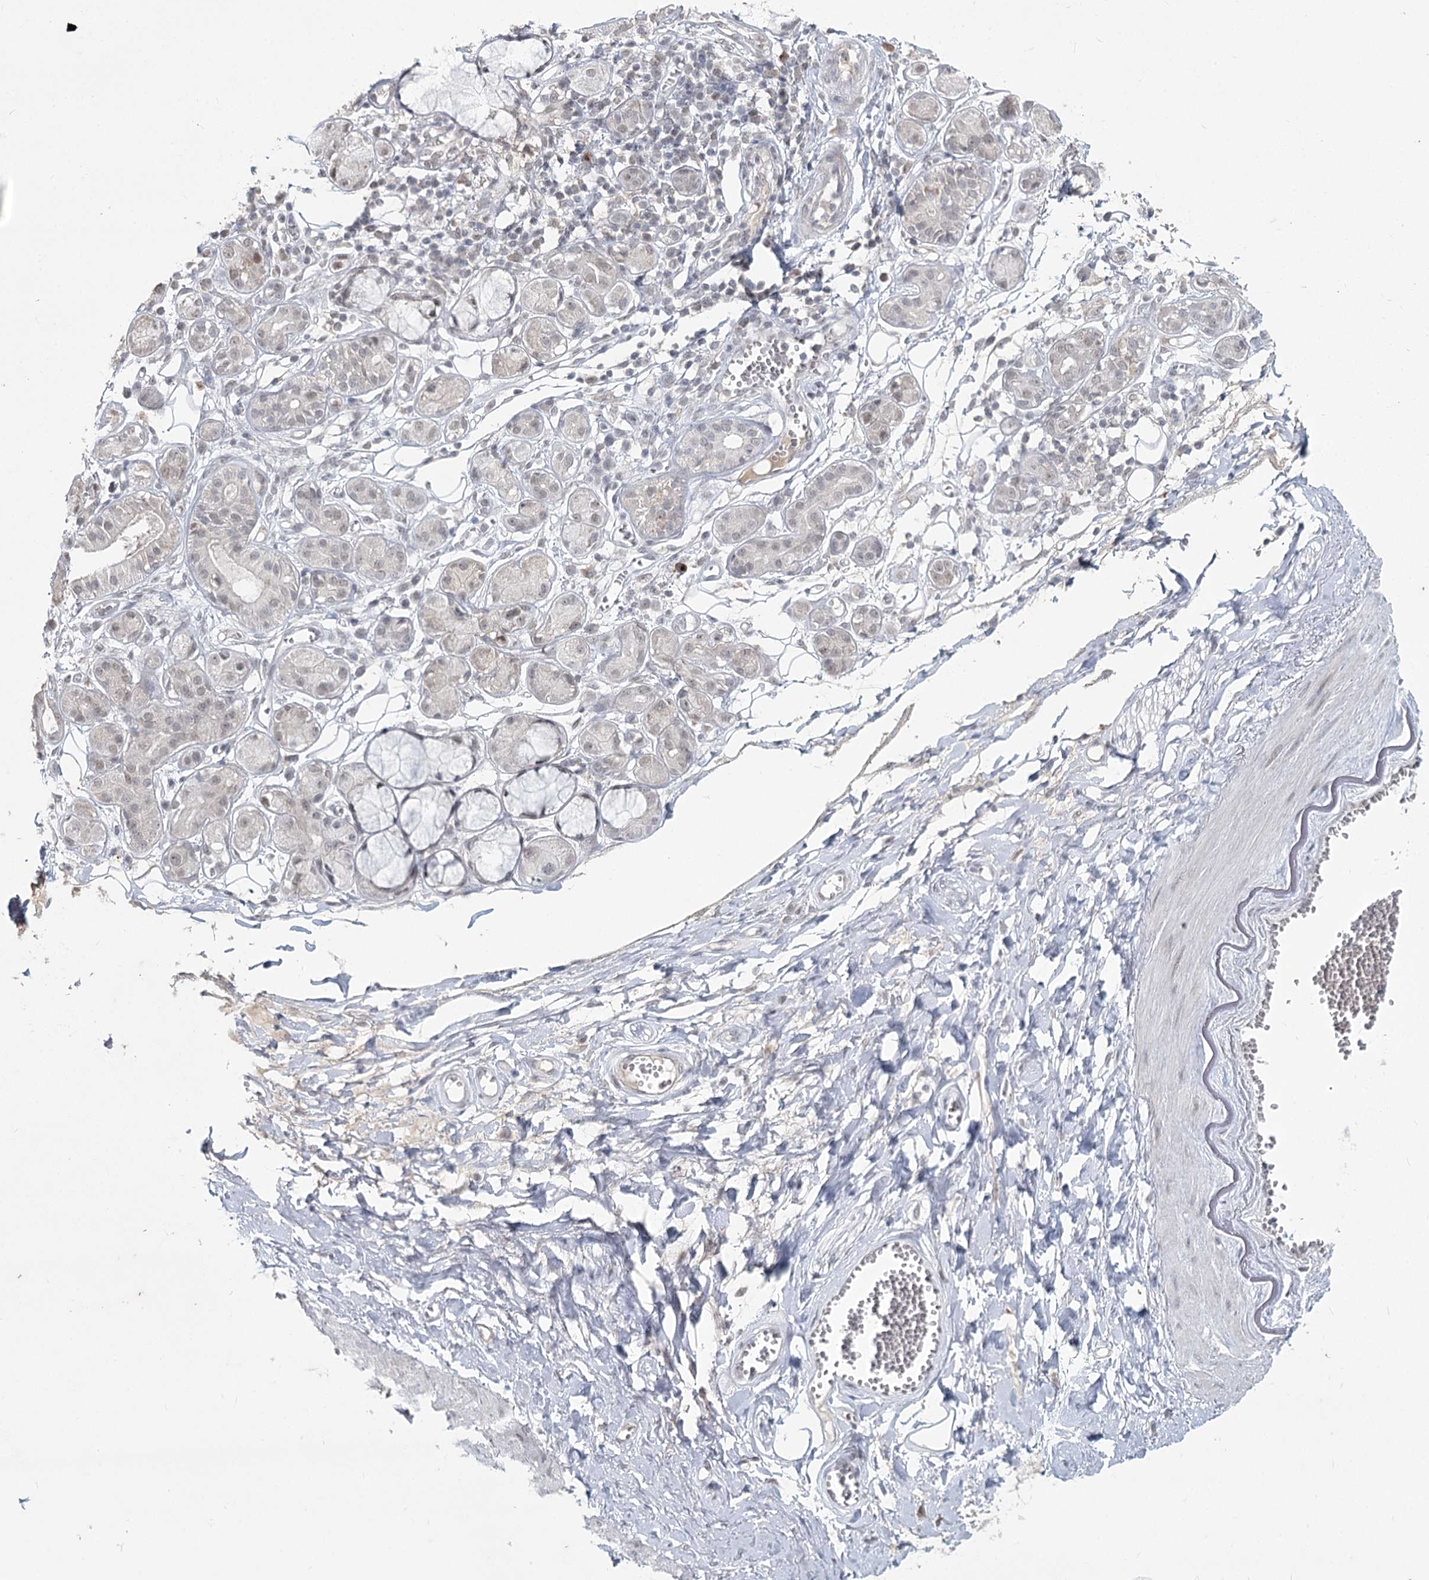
{"staining": {"intensity": "negative", "quantity": "none", "location": "none"}, "tissue": "adipose tissue", "cell_type": "Adipocytes", "image_type": "normal", "snomed": [{"axis": "morphology", "description": "Normal tissue, NOS"}, {"axis": "morphology", "description": "Inflammation, NOS"}, {"axis": "topography", "description": "Salivary gland"}, {"axis": "topography", "description": "Peripheral nerve tissue"}], "caption": "A high-resolution image shows immunohistochemistry staining of benign adipose tissue, which reveals no significant positivity in adipocytes.", "gene": "LY6G5C", "patient": {"sex": "female", "age": 75}}